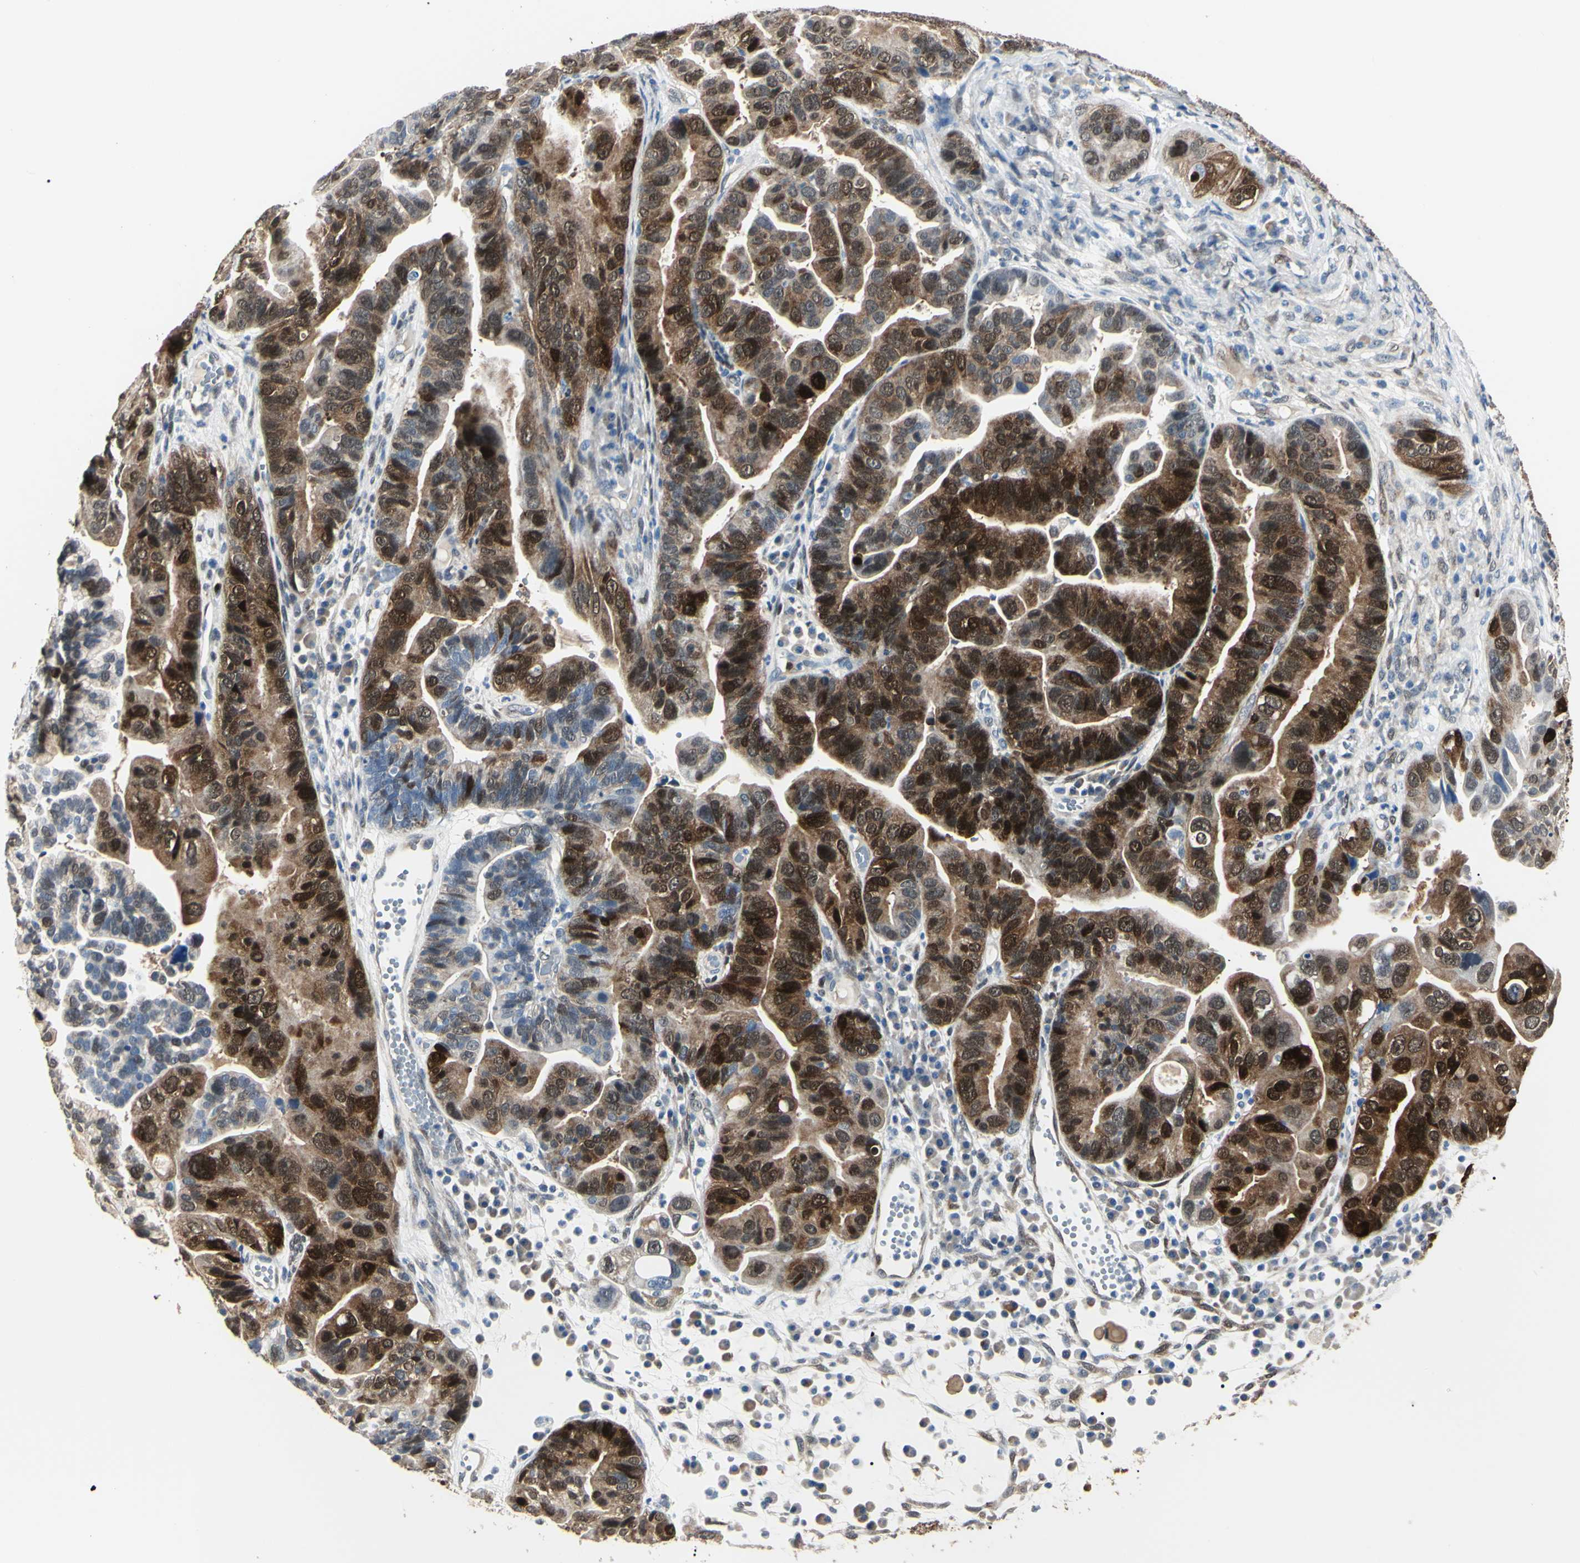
{"staining": {"intensity": "strong", "quantity": "25%-75%", "location": "cytoplasmic/membranous,nuclear"}, "tissue": "ovarian cancer", "cell_type": "Tumor cells", "image_type": "cancer", "snomed": [{"axis": "morphology", "description": "Cystadenocarcinoma, serous, NOS"}, {"axis": "topography", "description": "Ovary"}], "caption": "DAB (3,3'-diaminobenzidine) immunohistochemical staining of ovarian serous cystadenocarcinoma shows strong cytoplasmic/membranous and nuclear protein staining in about 25%-75% of tumor cells.", "gene": "AKR1C3", "patient": {"sex": "female", "age": 56}}